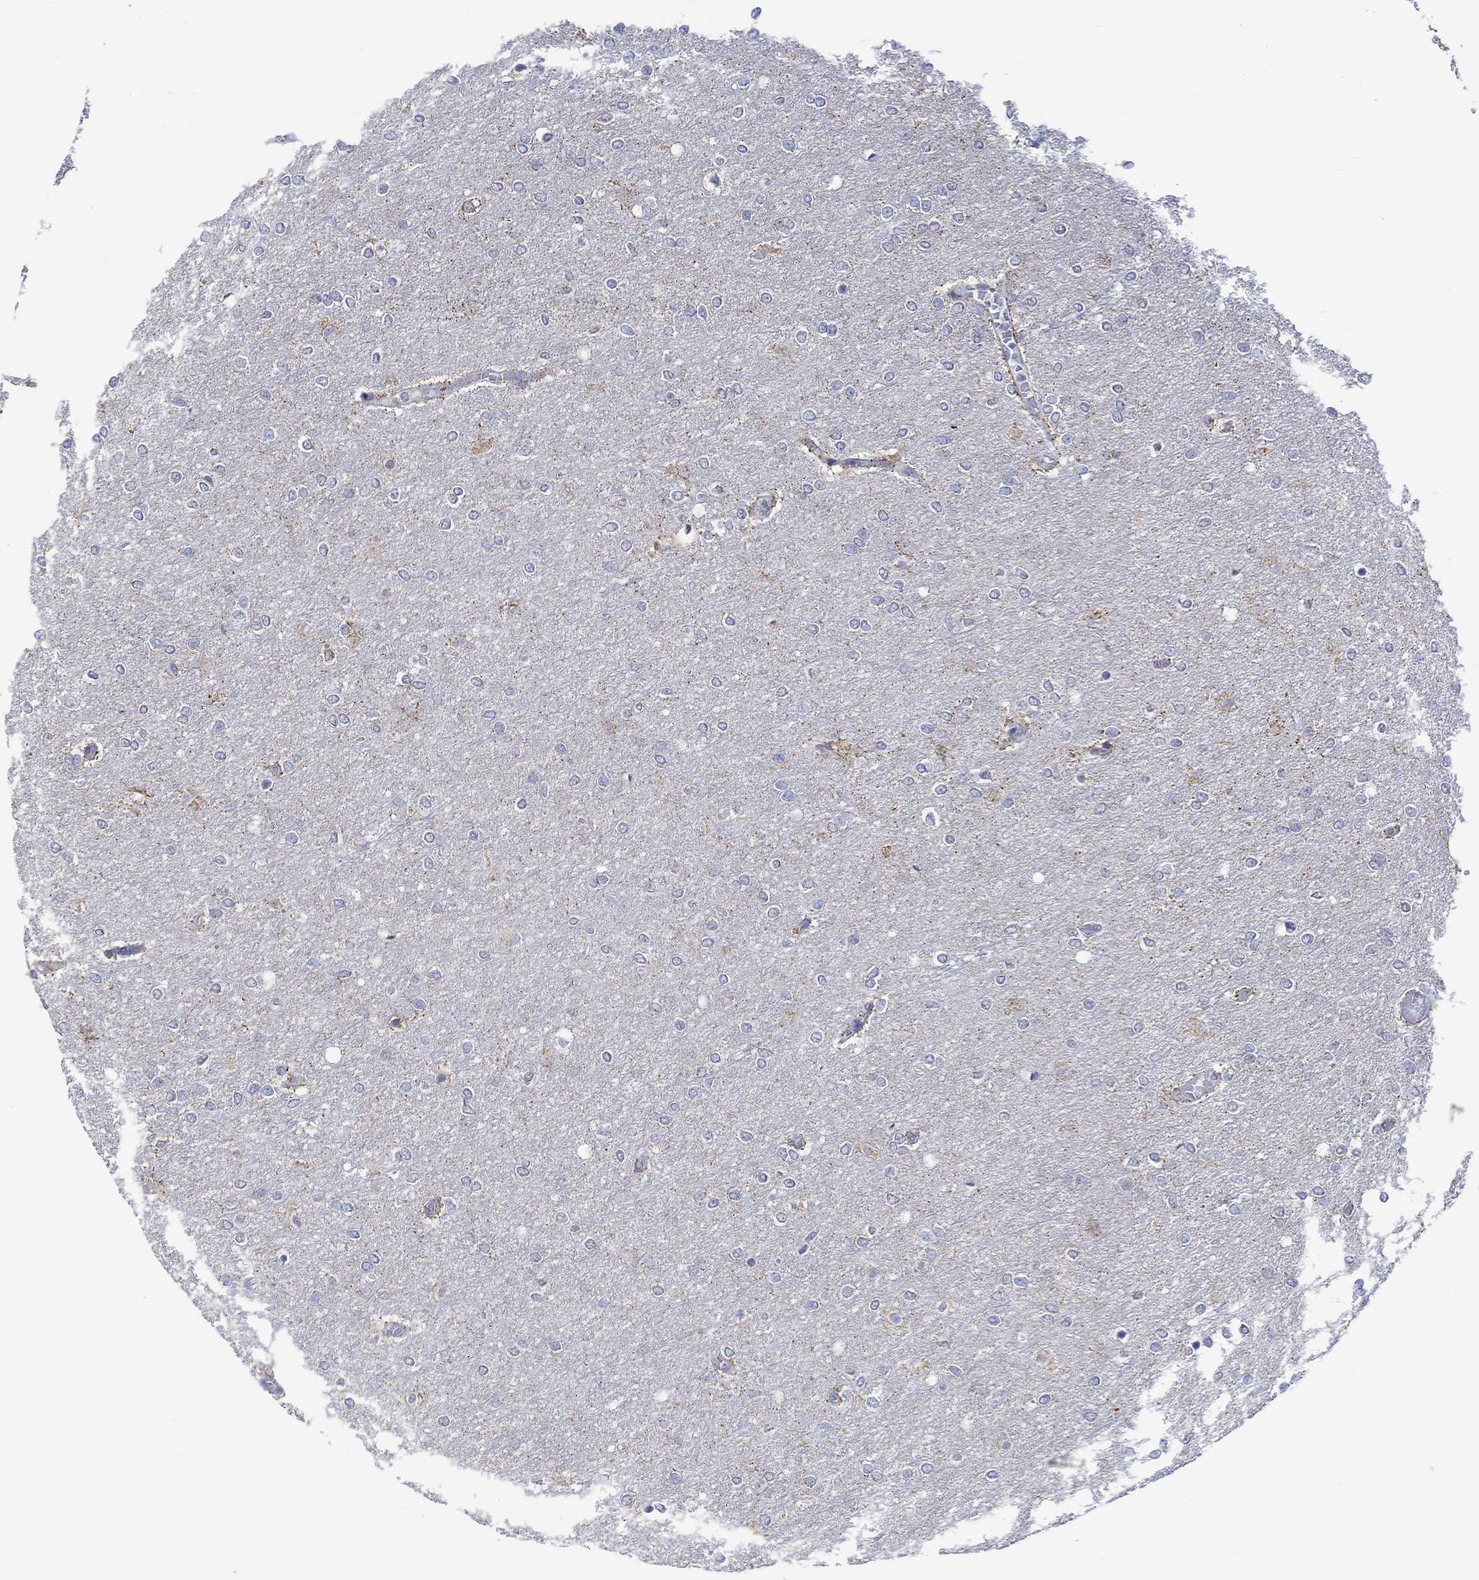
{"staining": {"intensity": "negative", "quantity": "none", "location": "none"}, "tissue": "glioma", "cell_type": "Tumor cells", "image_type": "cancer", "snomed": [{"axis": "morphology", "description": "Glioma, malignant, High grade"}, {"axis": "topography", "description": "Brain"}], "caption": "Histopathology image shows no significant protein staining in tumor cells of glioma.", "gene": "SLC48A1", "patient": {"sex": "female", "age": 61}}